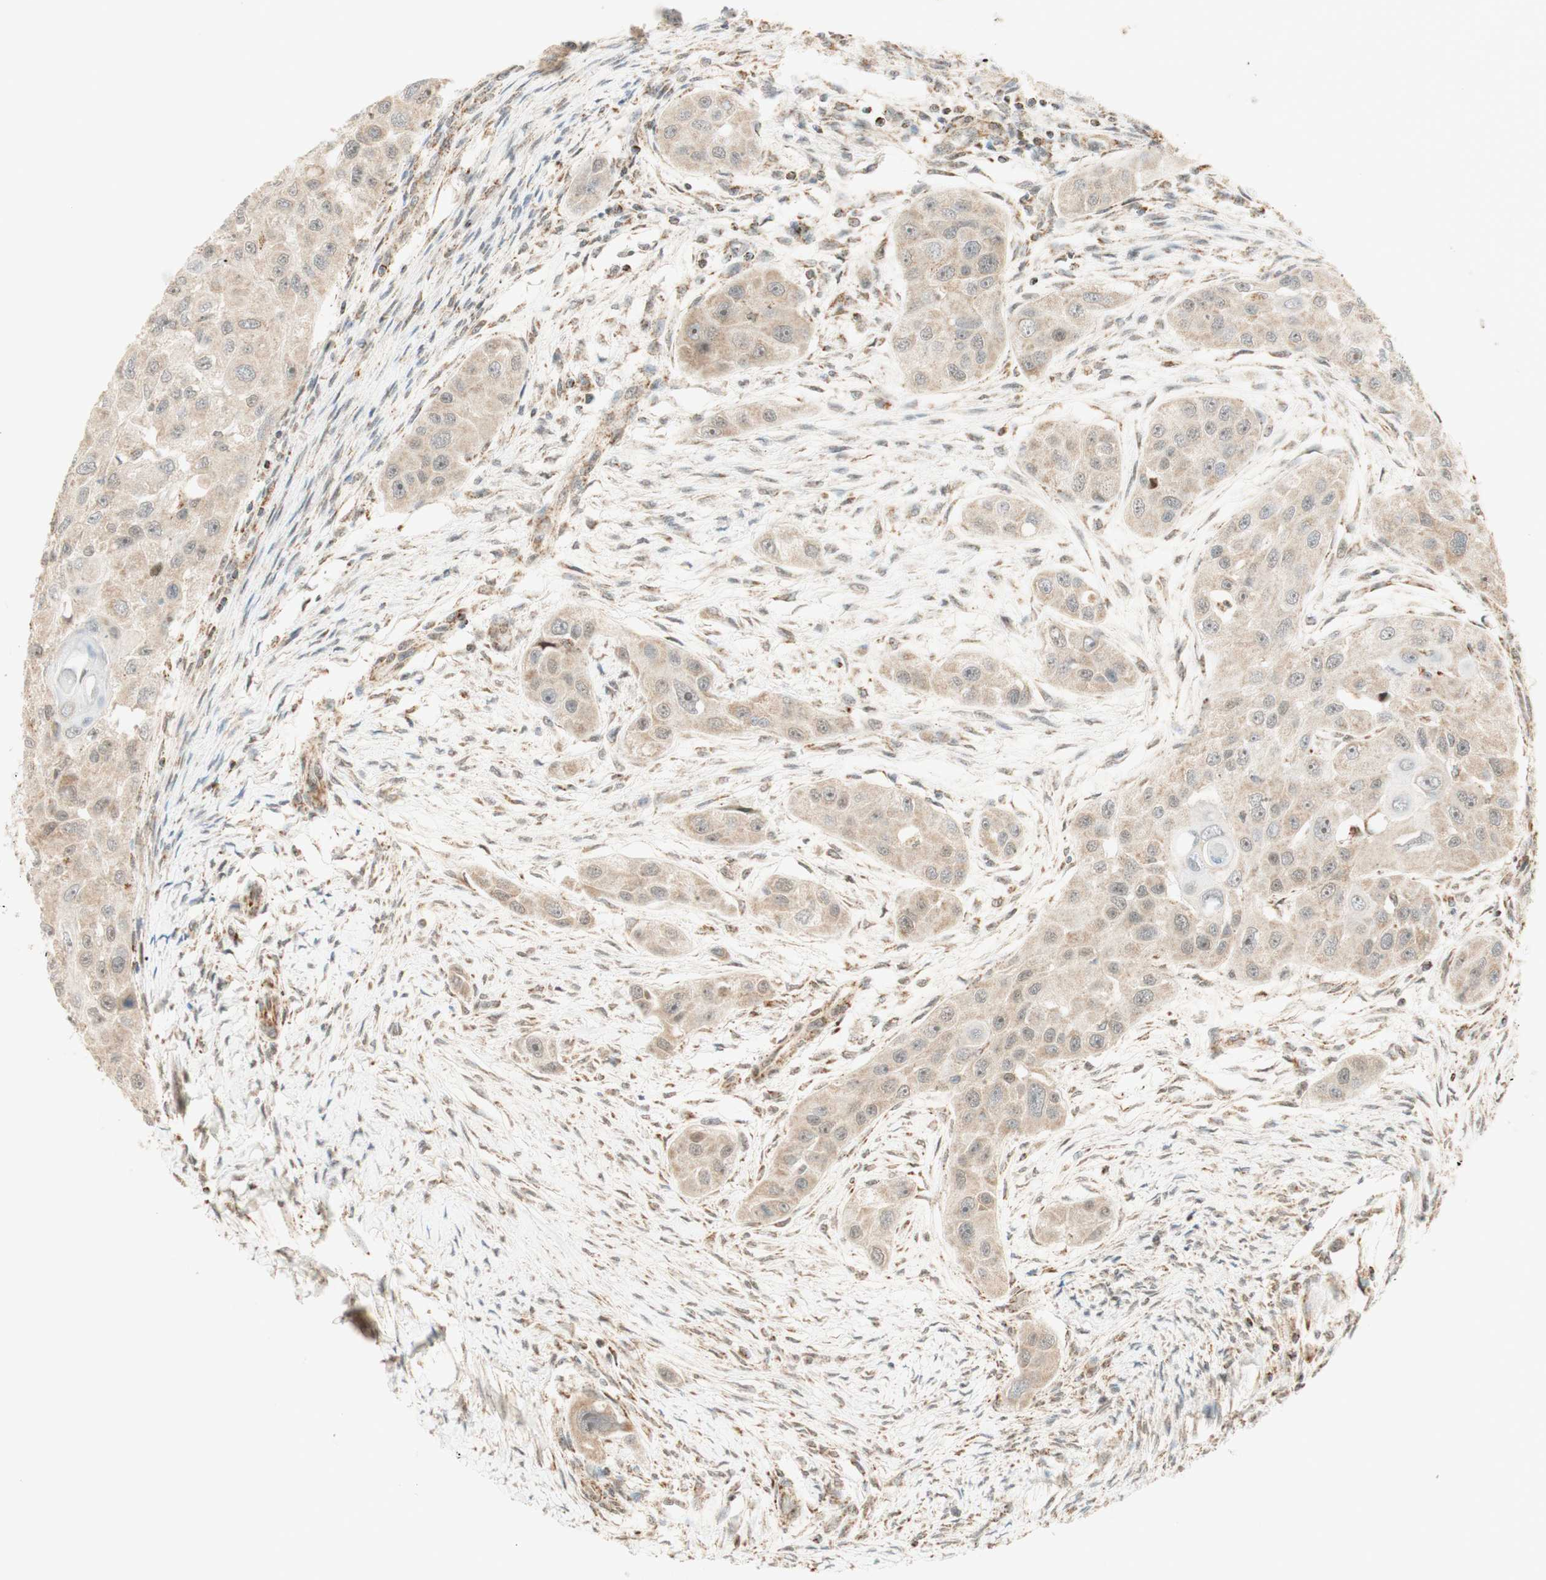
{"staining": {"intensity": "weak", "quantity": "25%-75%", "location": "cytoplasmic/membranous"}, "tissue": "head and neck cancer", "cell_type": "Tumor cells", "image_type": "cancer", "snomed": [{"axis": "morphology", "description": "Normal tissue, NOS"}, {"axis": "morphology", "description": "Squamous cell carcinoma, NOS"}, {"axis": "topography", "description": "Skeletal muscle"}, {"axis": "topography", "description": "Head-Neck"}], "caption": "Immunohistochemistry (IHC) (DAB) staining of squamous cell carcinoma (head and neck) exhibits weak cytoplasmic/membranous protein positivity in approximately 25%-75% of tumor cells.", "gene": "ZNF782", "patient": {"sex": "male", "age": 51}}